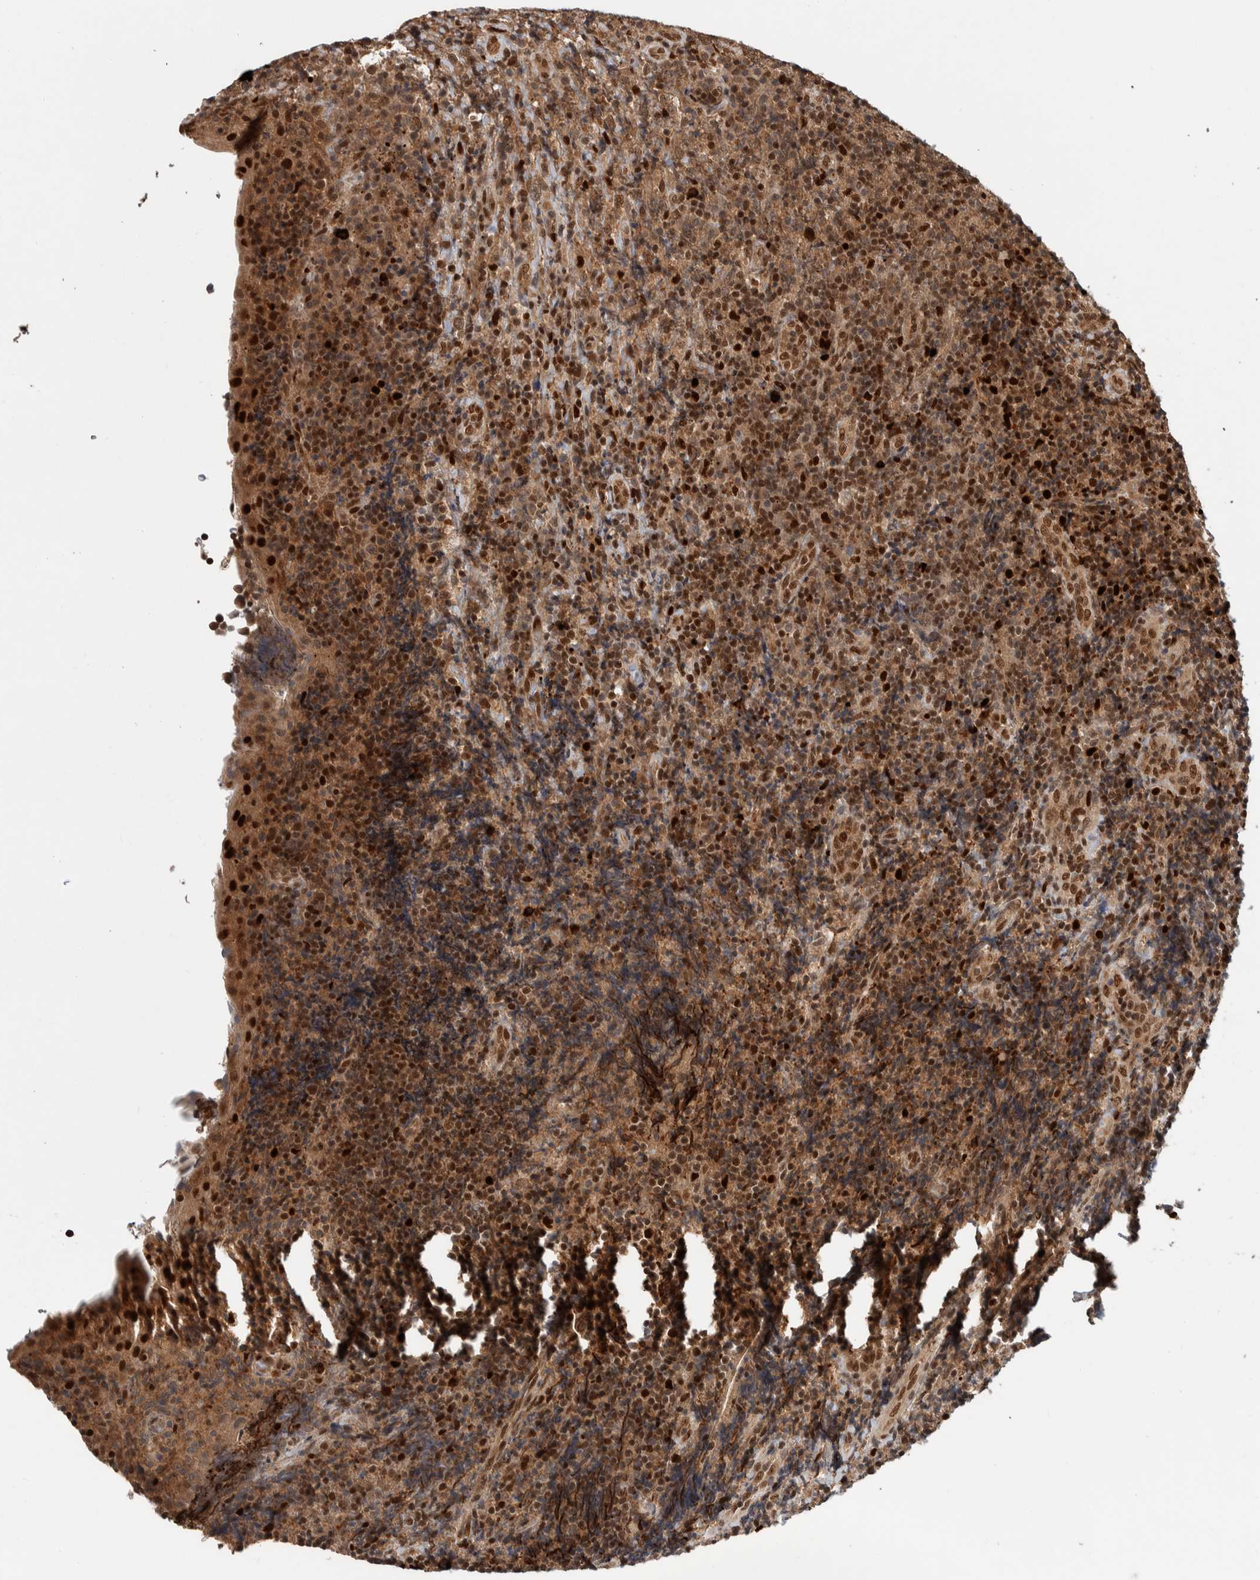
{"staining": {"intensity": "moderate", "quantity": ">75%", "location": "nuclear"}, "tissue": "lymphoma", "cell_type": "Tumor cells", "image_type": "cancer", "snomed": [{"axis": "morphology", "description": "Malignant lymphoma, non-Hodgkin's type, High grade"}, {"axis": "topography", "description": "Tonsil"}], "caption": "Tumor cells demonstrate medium levels of moderate nuclear positivity in approximately >75% of cells in malignant lymphoma, non-Hodgkin's type (high-grade). The protein of interest is stained brown, and the nuclei are stained in blue (DAB (3,3'-diaminobenzidine) IHC with brightfield microscopy, high magnification).", "gene": "RPS6KA4", "patient": {"sex": "female", "age": 36}}